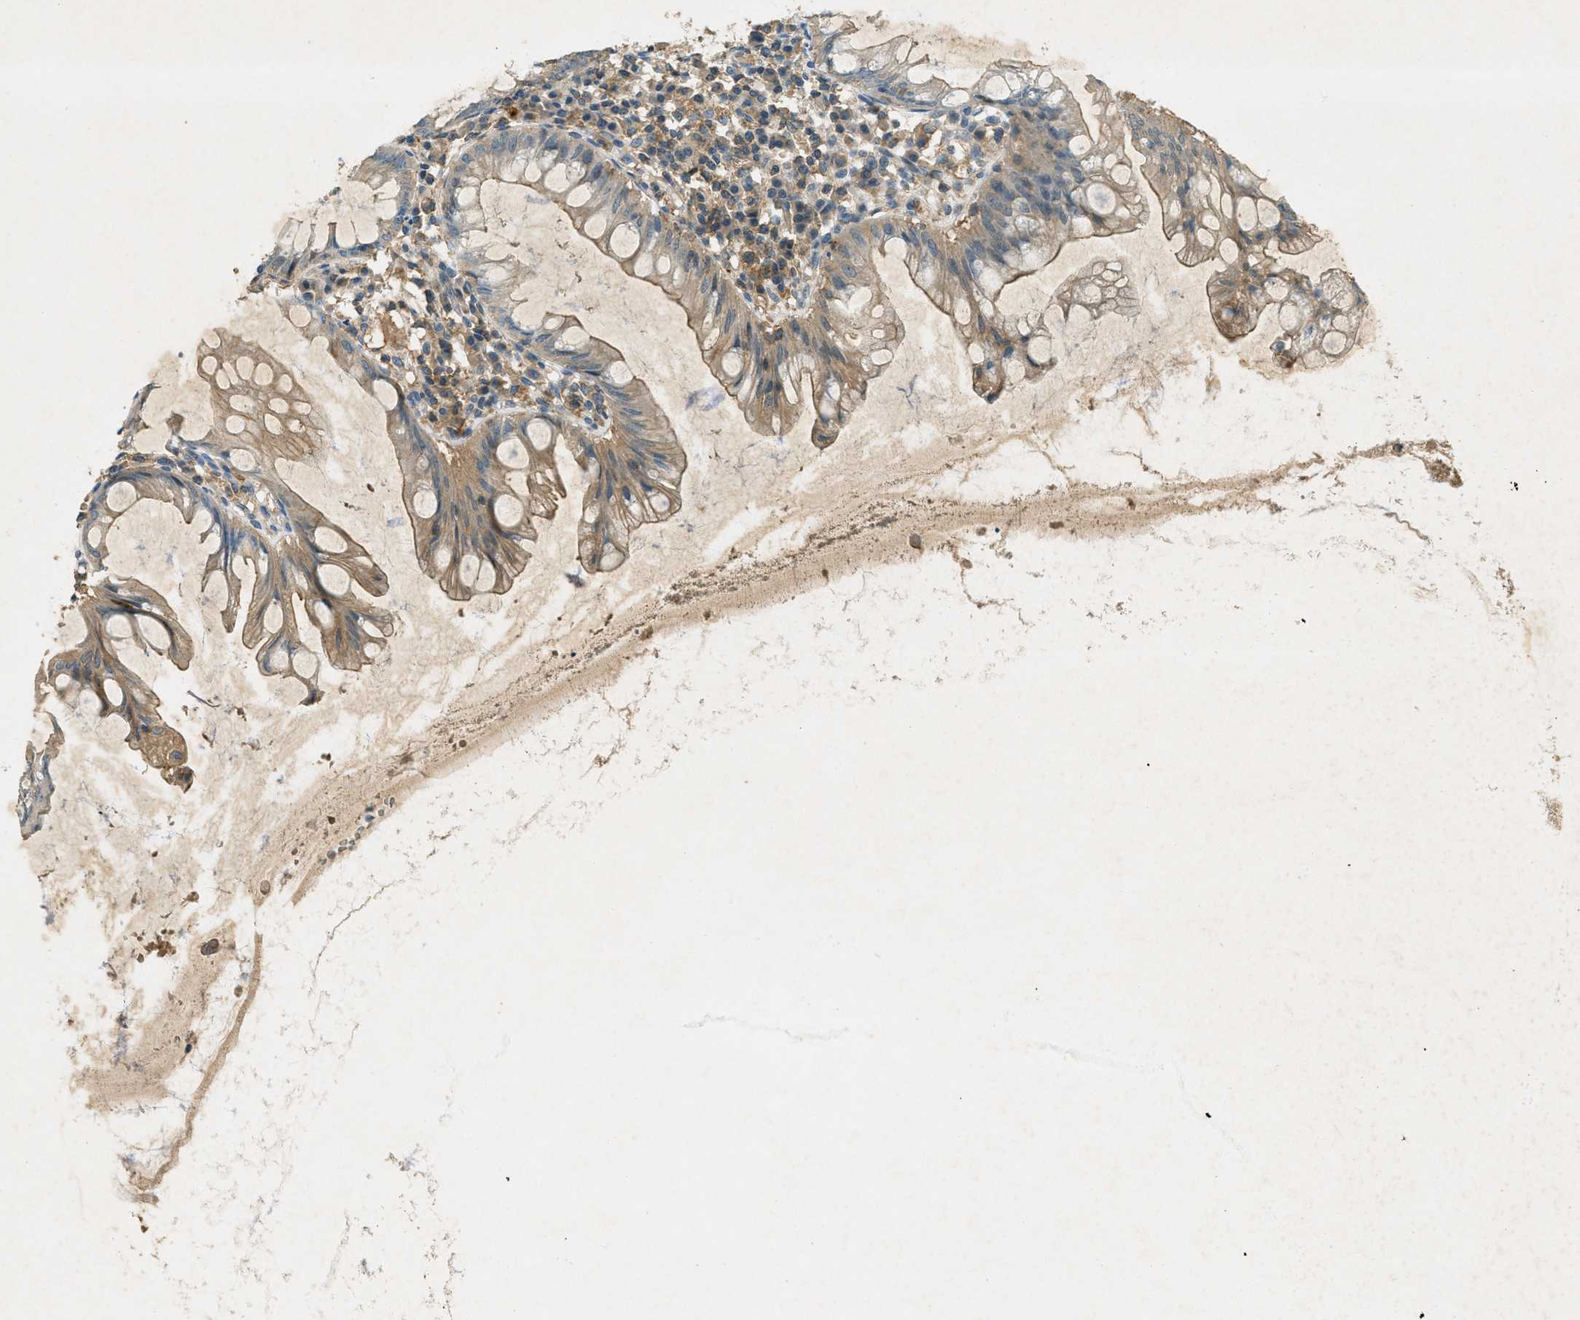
{"staining": {"intensity": "moderate", "quantity": ">75%", "location": "cytoplasmic/membranous"}, "tissue": "appendix", "cell_type": "Glandular cells", "image_type": "normal", "snomed": [{"axis": "morphology", "description": "Normal tissue, NOS"}, {"axis": "topography", "description": "Appendix"}], "caption": "An image of appendix stained for a protein shows moderate cytoplasmic/membranous brown staining in glandular cells. Using DAB (brown) and hematoxylin (blue) stains, captured at high magnification using brightfield microscopy.", "gene": "NUDT4B", "patient": {"sex": "male", "age": 56}}